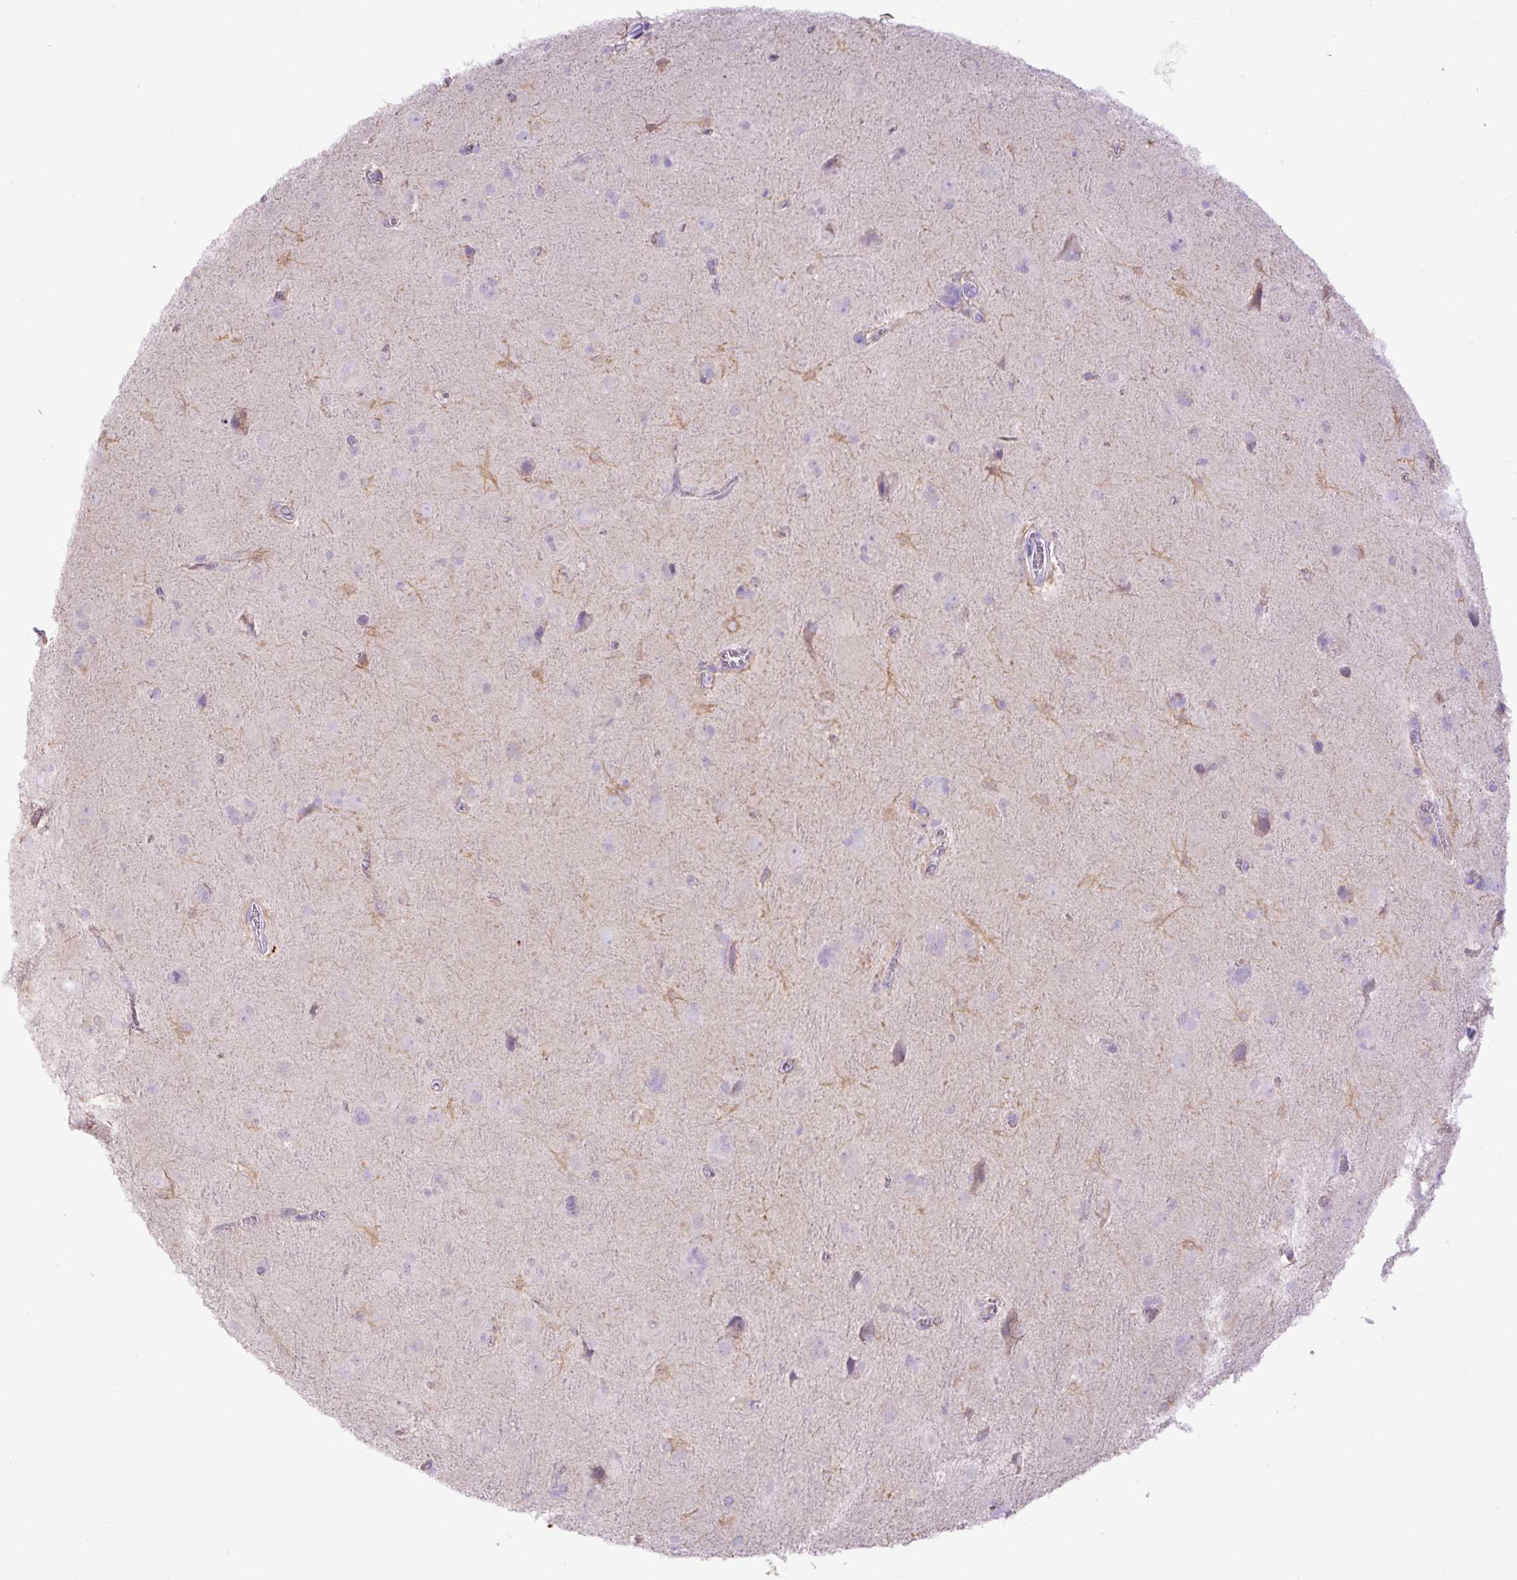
{"staining": {"intensity": "negative", "quantity": "none", "location": "none"}, "tissue": "glioma", "cell_type": "Tumor cells", "image_type": "cancer", "snomed": [{"axis": "morphology", "description": "Glioma, malignant, Low grade"}, {"axis": "topography", "description": "Brain"}], "caption": "There is no significant positivity in tumor cells of glioma. (DAB immunohistochemistry (IHC) with hematoxylin counter stain).", "gene": "SPTBN5", "patient": {"sex": "male", "age": 58}}